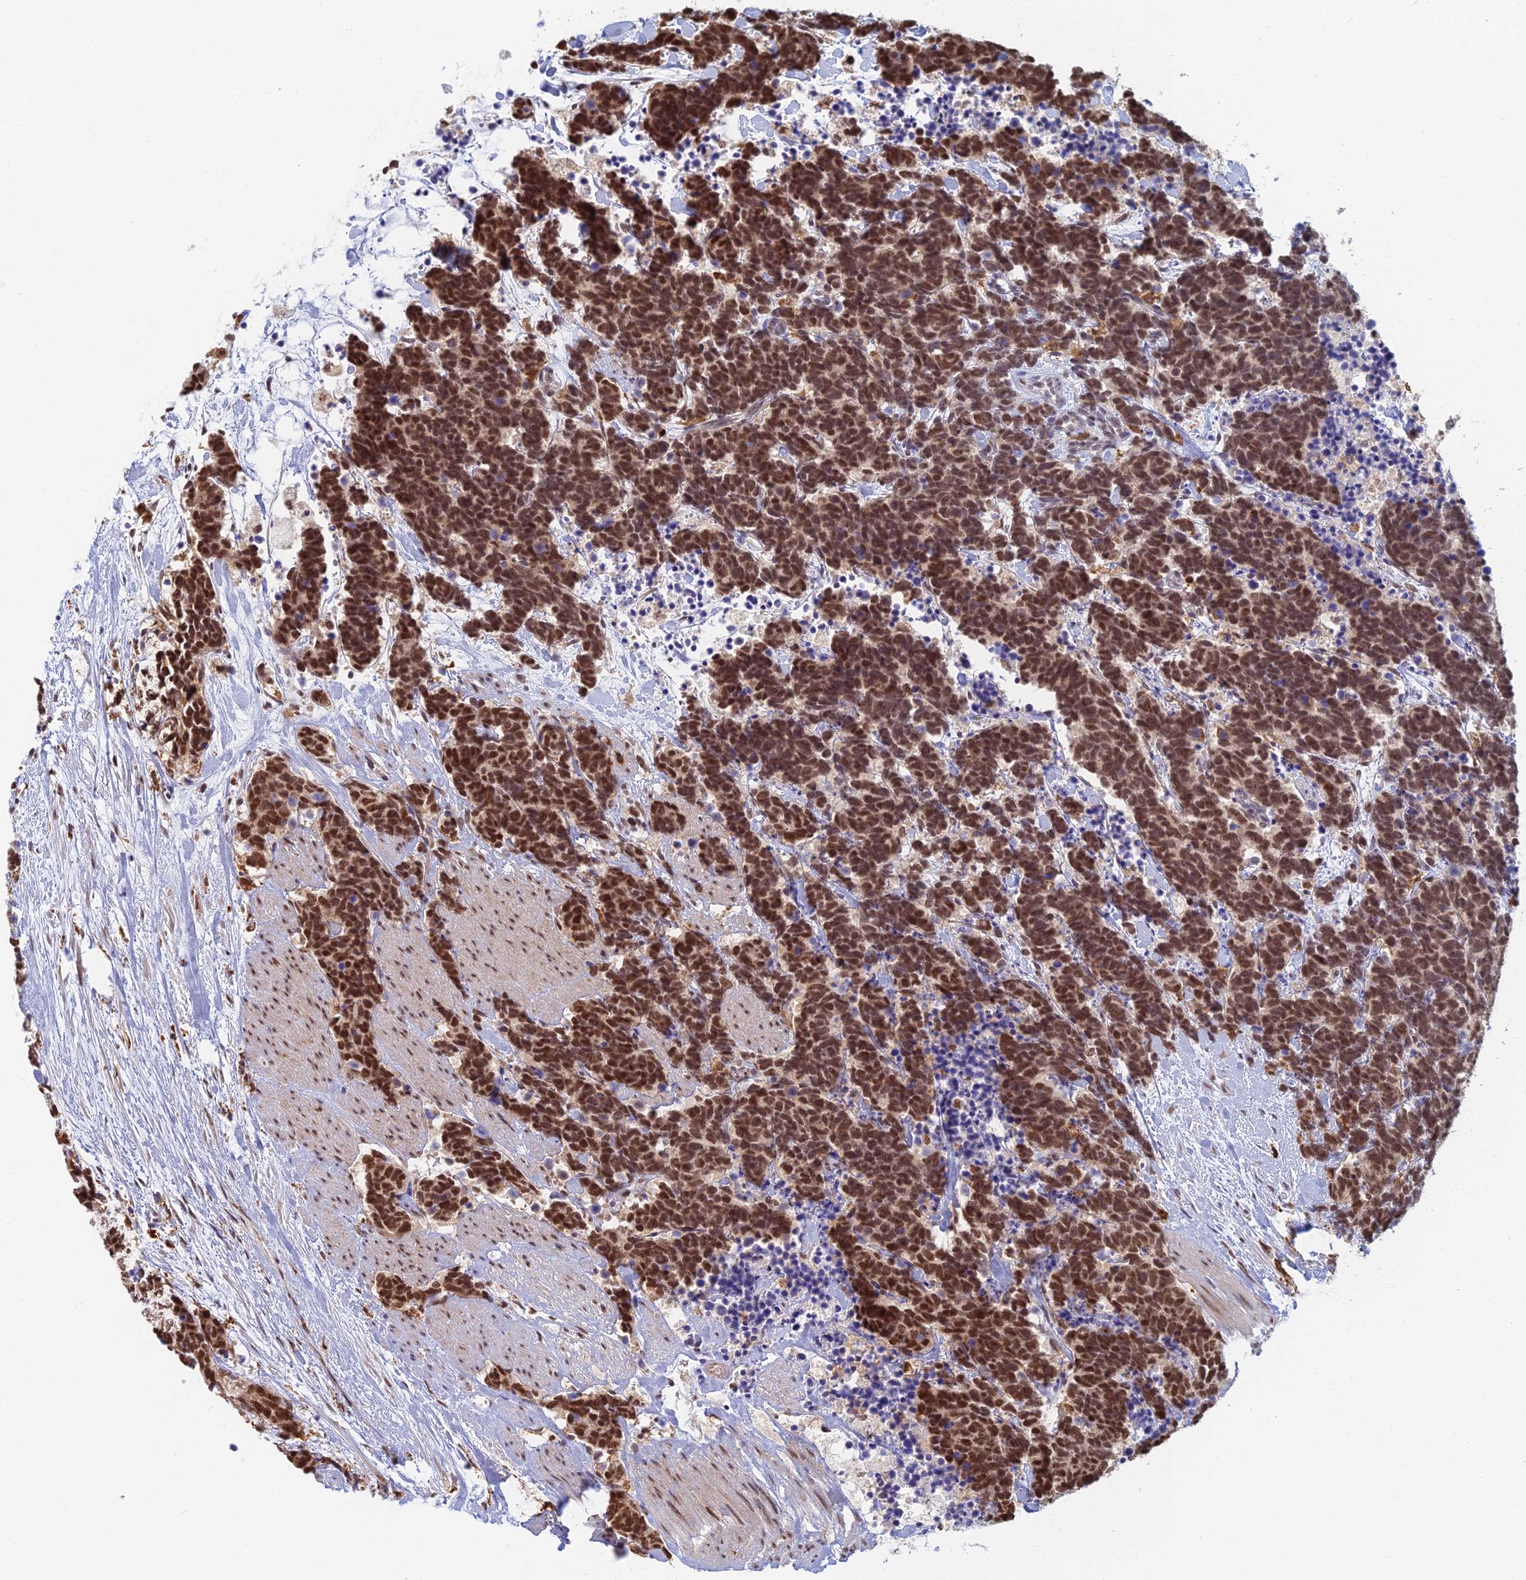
{"staining": {"intensity": "strong", "quantity": ">75%", "location": "nuclear"}, "tissue": "carcinoid", "cell_type": "Tumor cells", "image_type": "cancer", "snomed": [{"axis": "morphology", "description": "Carcinoma, NOS"}, {"axis": "morphology", "description": "Carcinoid, malignant, NOS"}, {"axis": "topography", "description": "Prostate"}], "caption": "Carcinoid was stained to show a protein in brown. There is high levels of strong nuclear staining in about >75% of tumor cells.", "gene": "GPATCH1", "patient": {"sex": "male", "age": 57}}